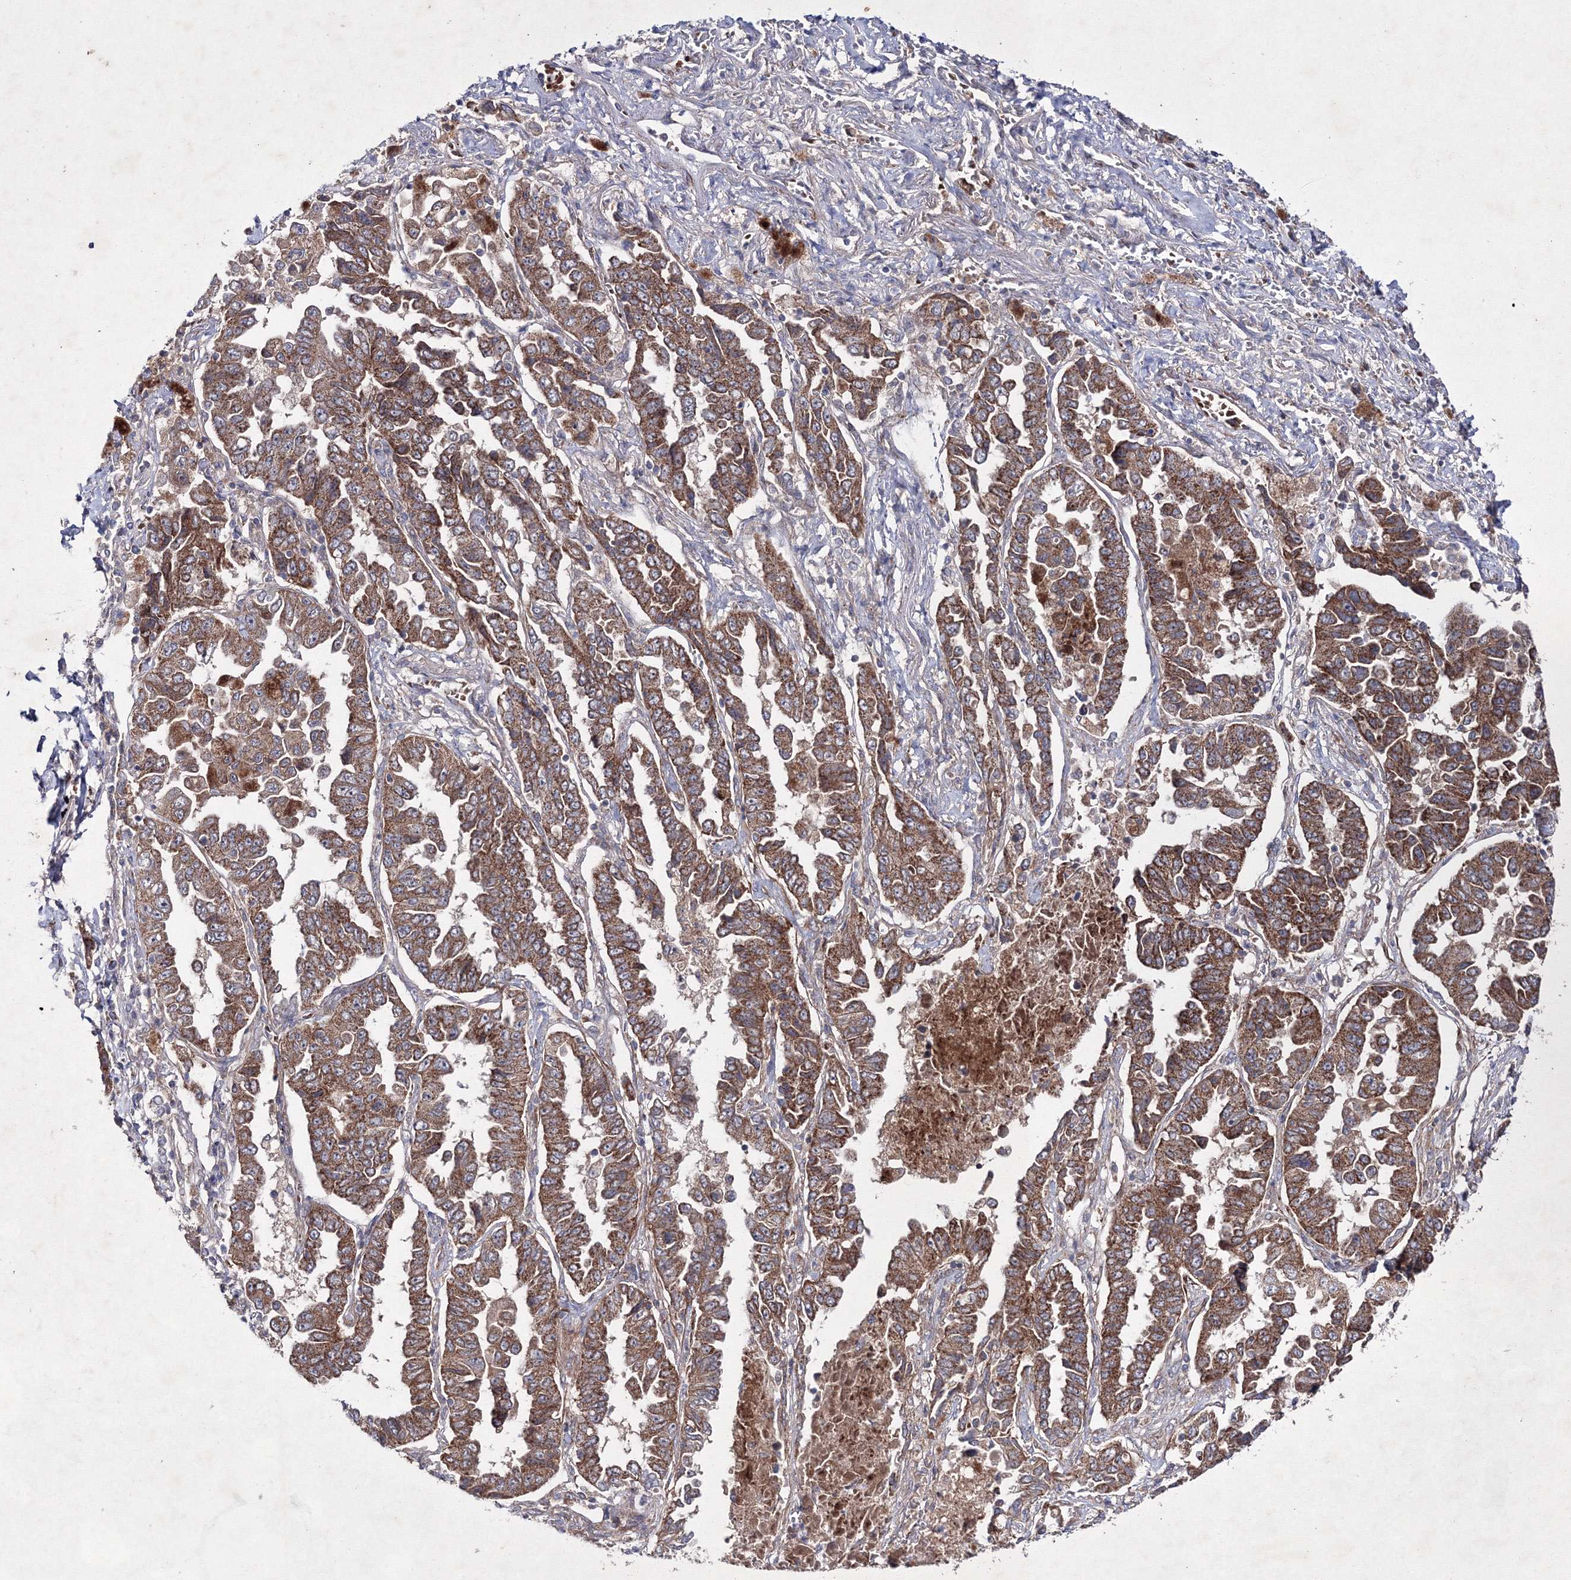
{"staining": {"intensity": "moderate", "quantity": ">75%", "location": "cytoplasmic/membranous"}, "tissue": "lung cancer", "cell_type": "Tumor cells", "image_type": "cancer", "snomed": [{"axis": "morphology", "description": "Adenocarcinoma, NOS"}, {"axis": "topography", "description": "Lung"}], "caption": "The immunohistochemical stain shows moderate cytoplasmic/membranous expression in tumor cells of adenocarcinoma (lung) tissue.", "gene": "GFM1", "patient": {"sex": "female", "age": 51}}